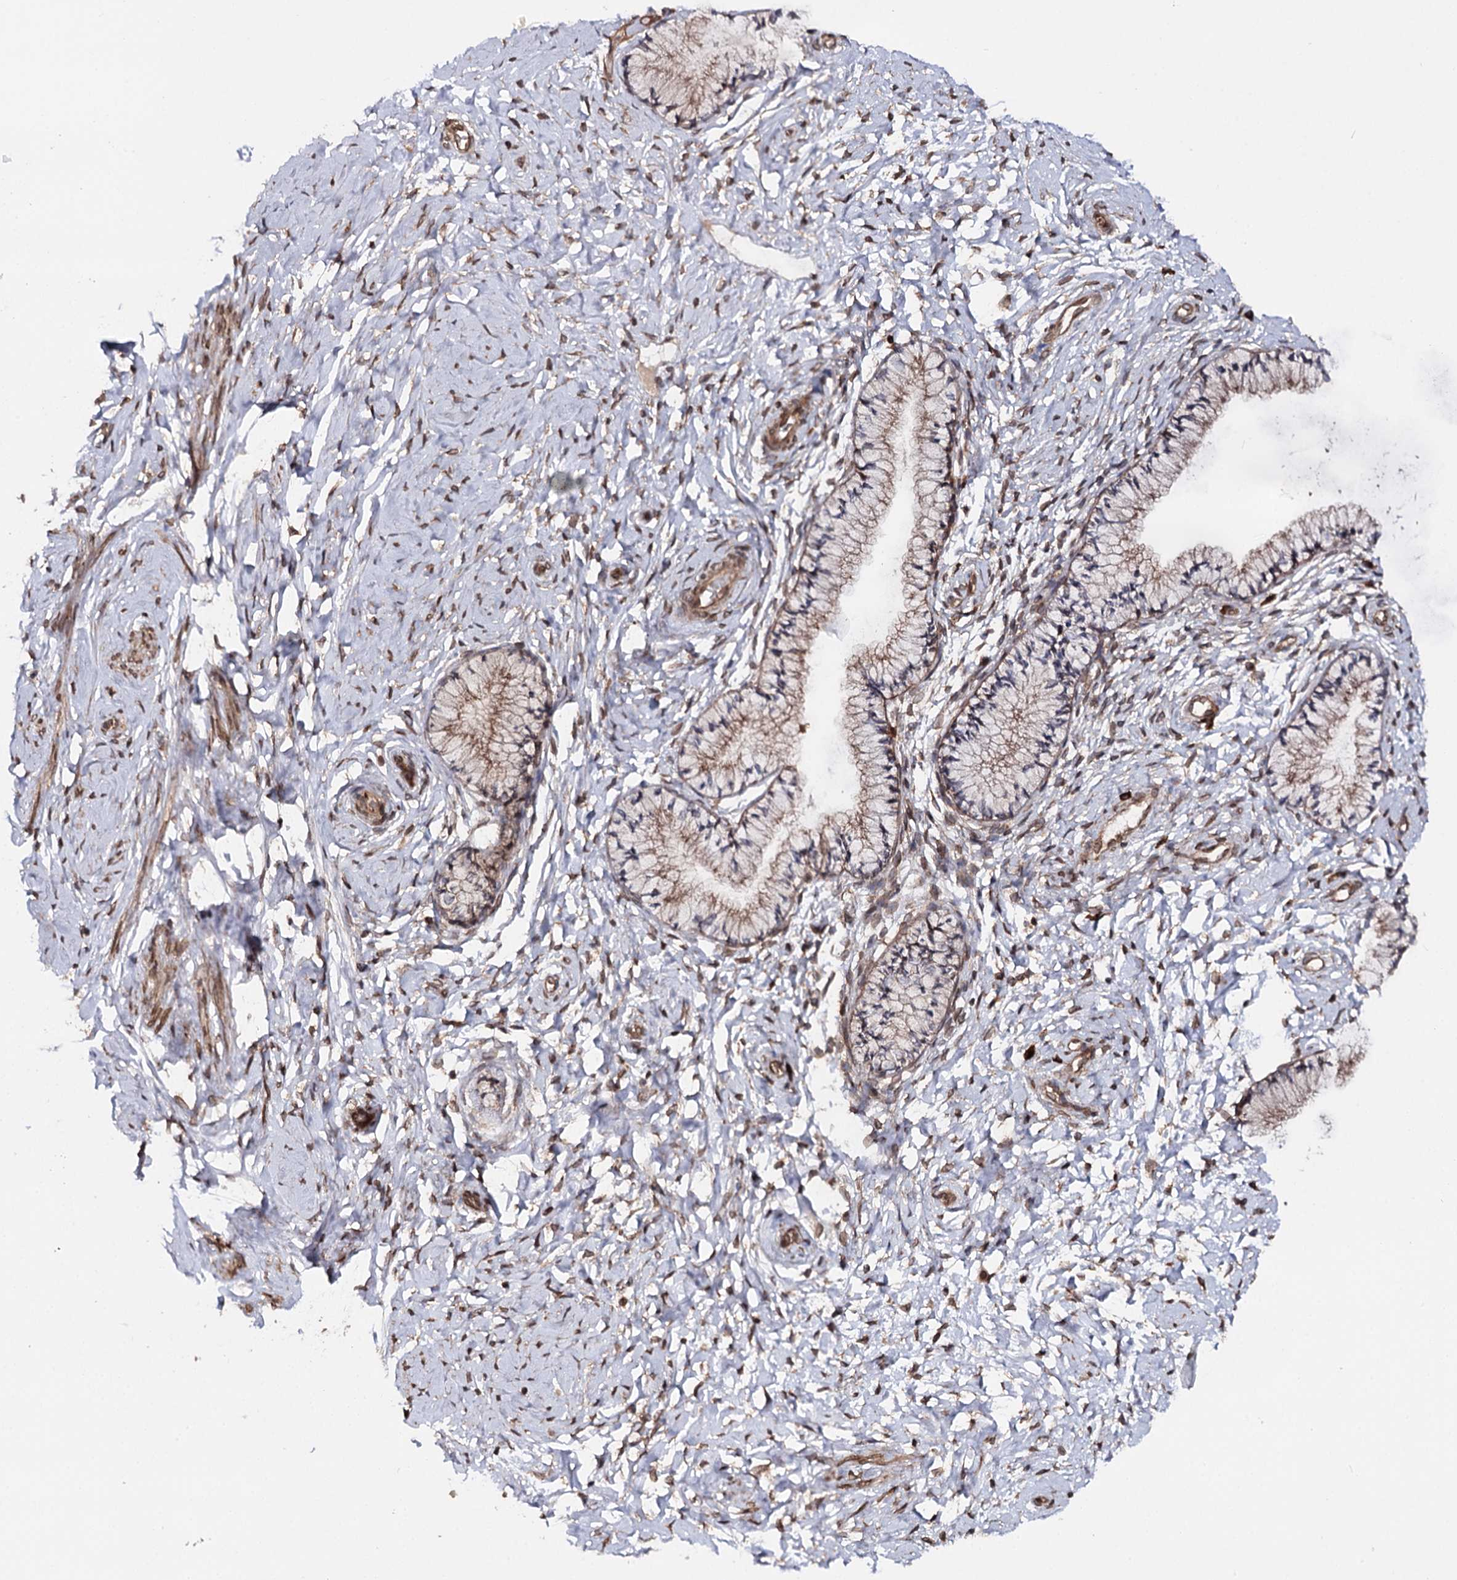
{"staining": {"intensity": "strong", "quantity": "25%-75%", "location": "cytoplasmic/membranous"}, "tissue": "cervix", "cell_type": "Glandular cells", "image_type": "normal", "snomed": [{"axis": "morphology", "description": "Normal tissue, NOS"}, {"axis": "topography", "description": "Cervix"}], "caption": "Normal cervix displays strong cytoplasmic/membranous expression in about 25%-75% of glandular cells, visualized by immunohistochemistry.", "gene": "FGFR1OP2", "patient": {"sex": "female", "age": 33}}